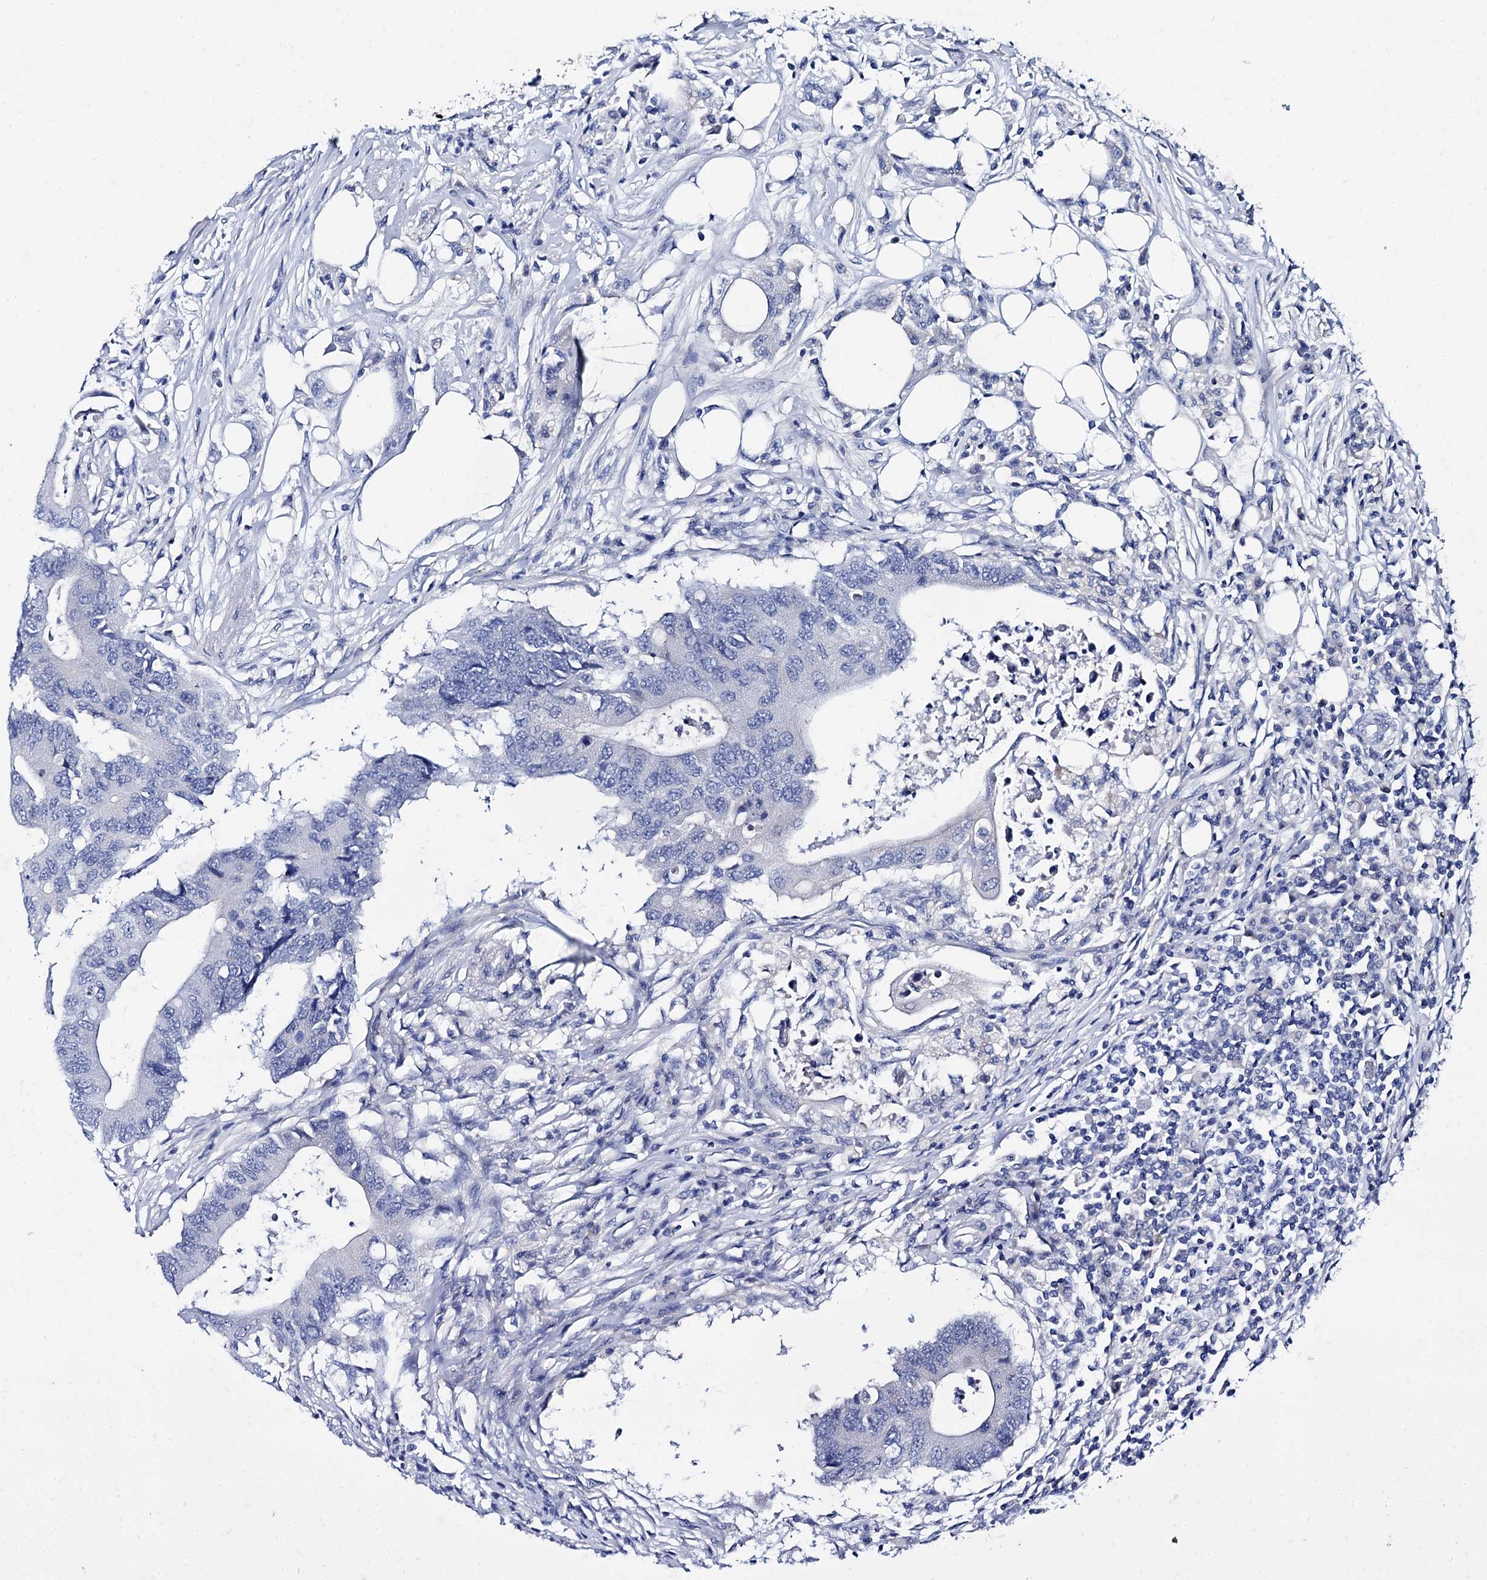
{"staining": {"intensity": "negative", "quantity": "none", "location": "none"}, "tissue": "colorectal cancer", "cell_type": "Tumor cells", "image_type": "cancer", "snomed": [{"axis": "morphology", "description": "Adenocarcinoma, NOS"}, {"axis": "topography", "description": "Colon"}], "caption": "Tumor cells are negative for brown protein staining in colorectal cancer (adenocarcinoma). Brightfield microscopy of immunohistochemistry stained with DAB (brown) and hematoxylin (blue), captured at high magnification.", "gene": "TMEM72", "patient": {"sex": "male", "age": 71}}